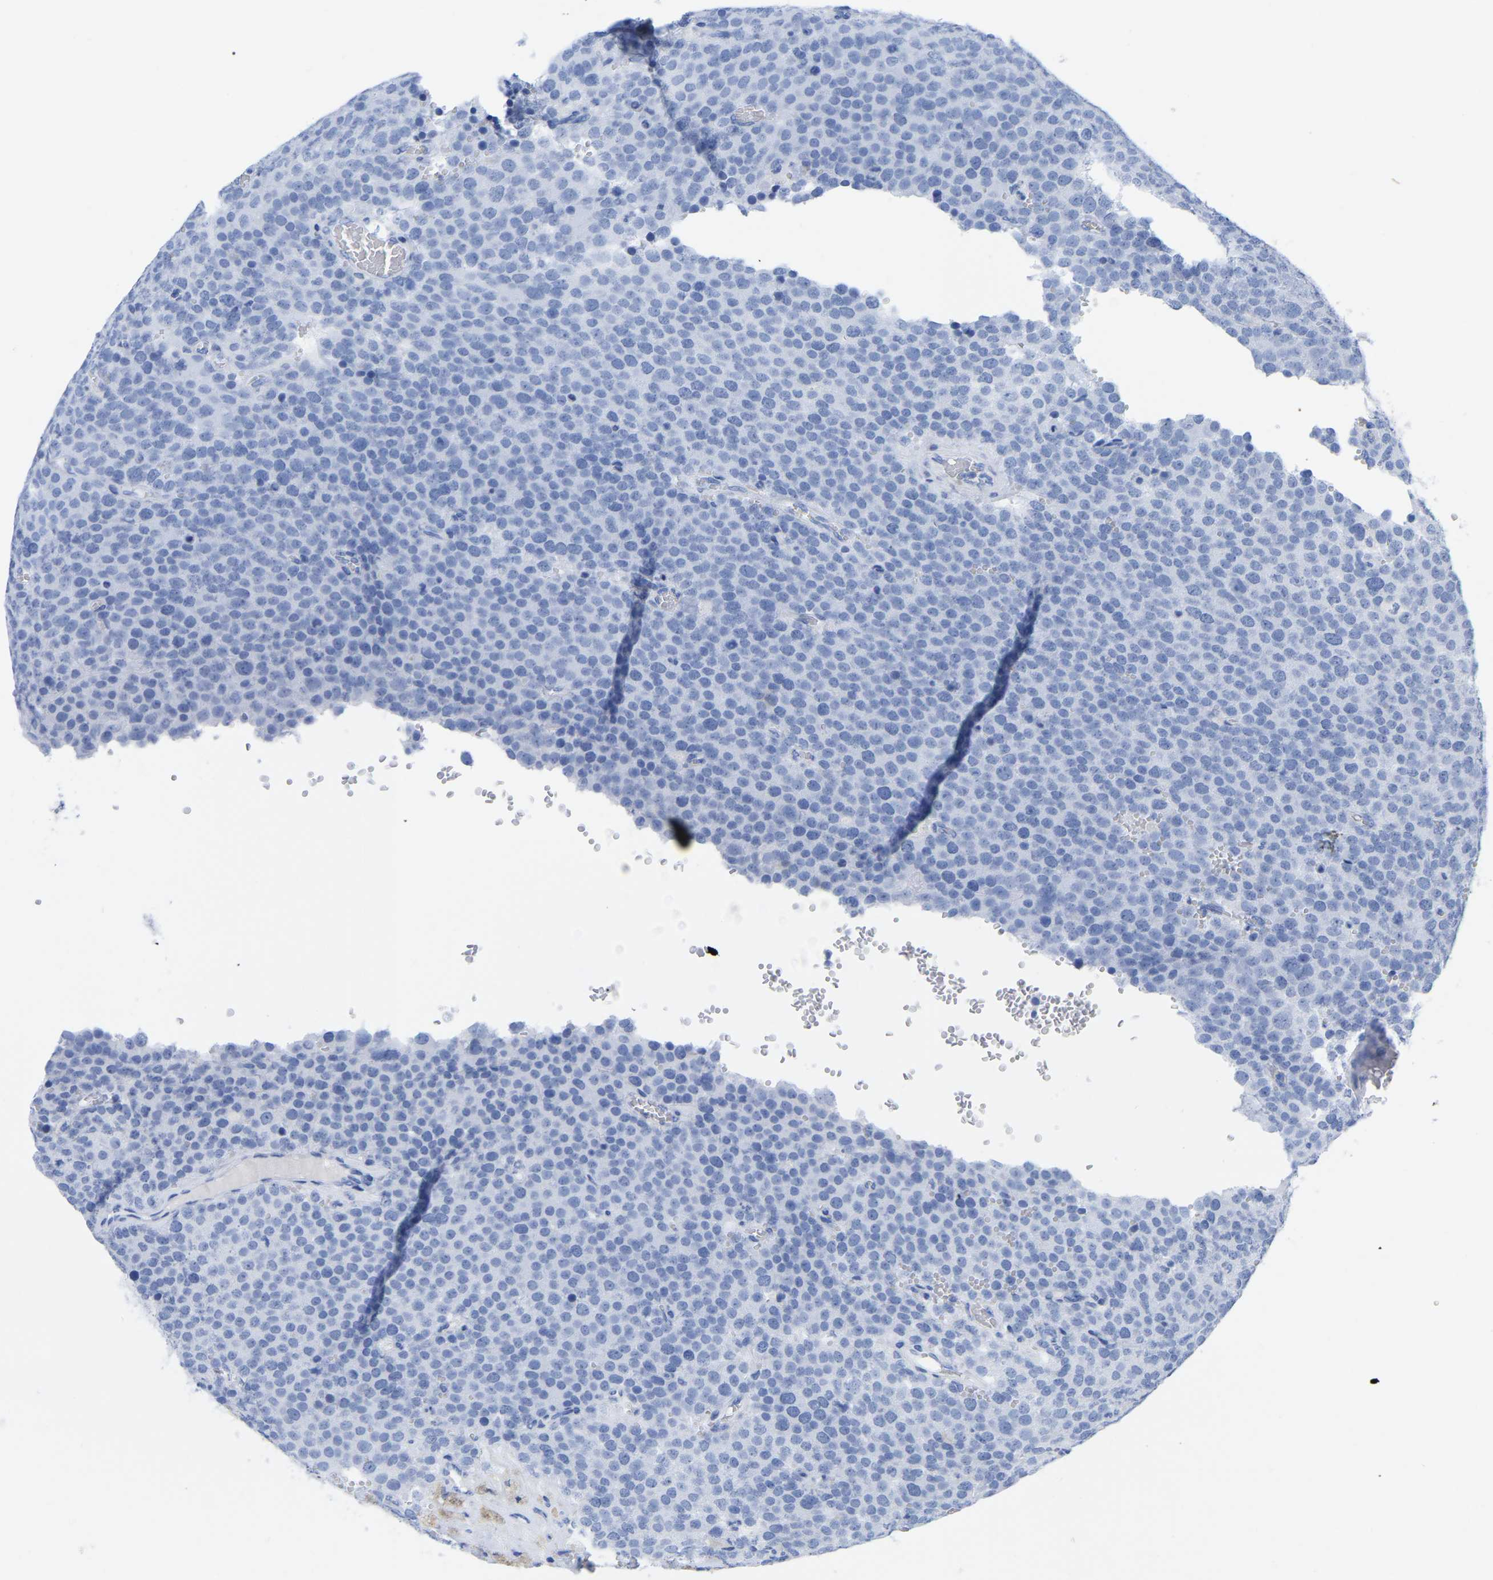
{"staining": {"intensity": "negative", "quantity": "none", "location": "none"}, "tissue": "testis cancer", "cell_type": "Tumor cells", "image_type": "cancer", "snomed": [{"axis": "morphology", "description": "Normal tissue, NOS"}, {"axis": "morphology", "description": "Seminoma, NOS"}, {"axis": "topography", "description": "Testis"}], "caption": "Protein analysis of testis cancer shows no significant expression in tumor cells.", "gene": "HAPLN1", "patient": {"sex": "male", "age": 71}}